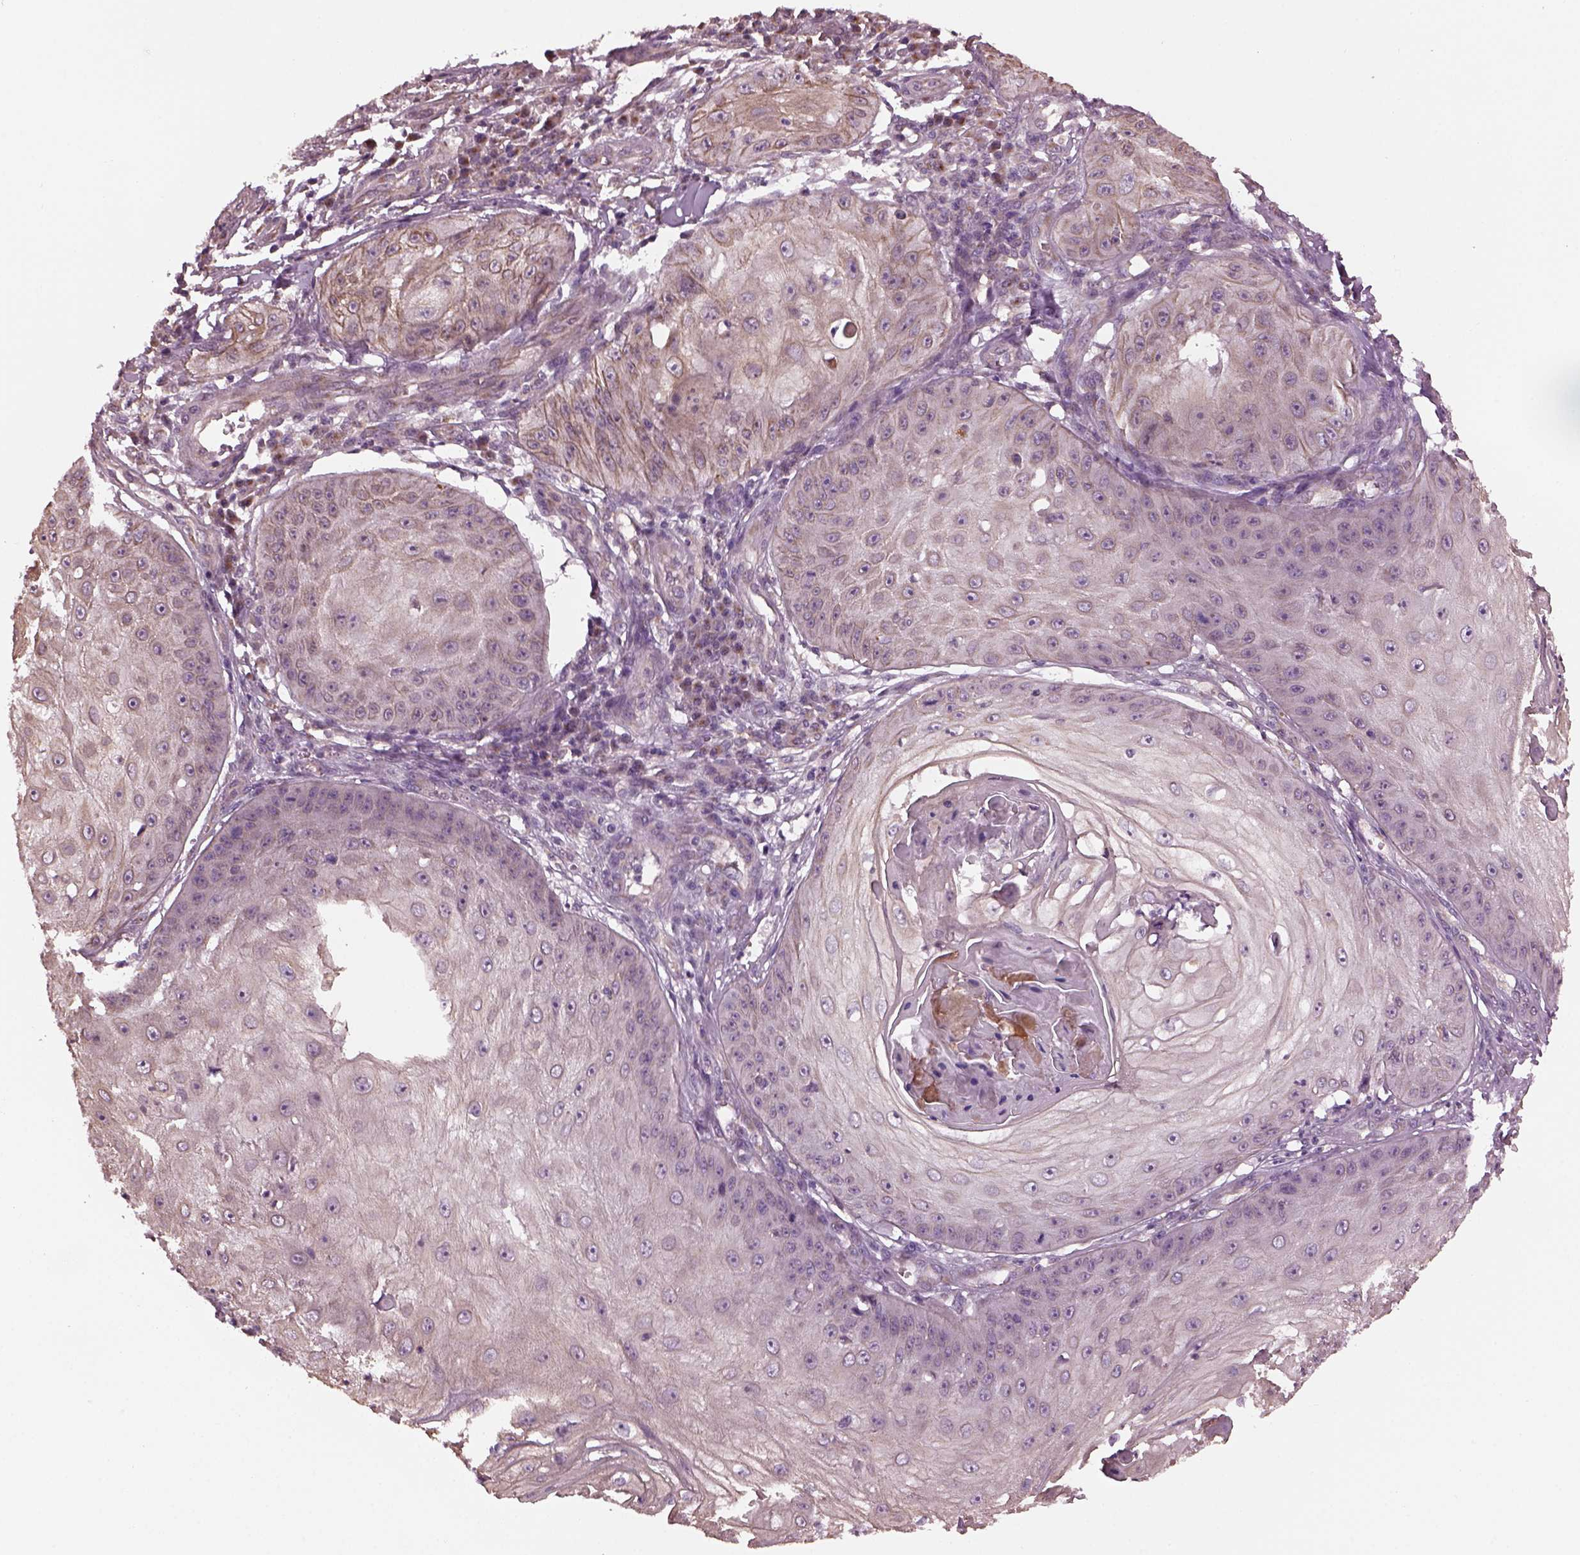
{"staining": {"intensity": "weak", "quantity": "<25%", "location": "cytoplasmic/membranous,nuclear"}, "tissue": "skin cancer", "cell_type": "Tumor cells", "image_type": "cancer", "snomed": [{"axis": "morphology", "description": "Squamous cell carcinoma, NOS"}, {"axis": "topography", "description": "Skin"}], "caption": "This photomicrograph is of skin squamous cell carcinoma stained with immunohistochemistry (IHC) to label a protein in brown with the nuclei are counter-stained blue. There is no staining in tumor cells.", "gene": "RUFY3", "patient": {"sex": "male", "age": 70}}